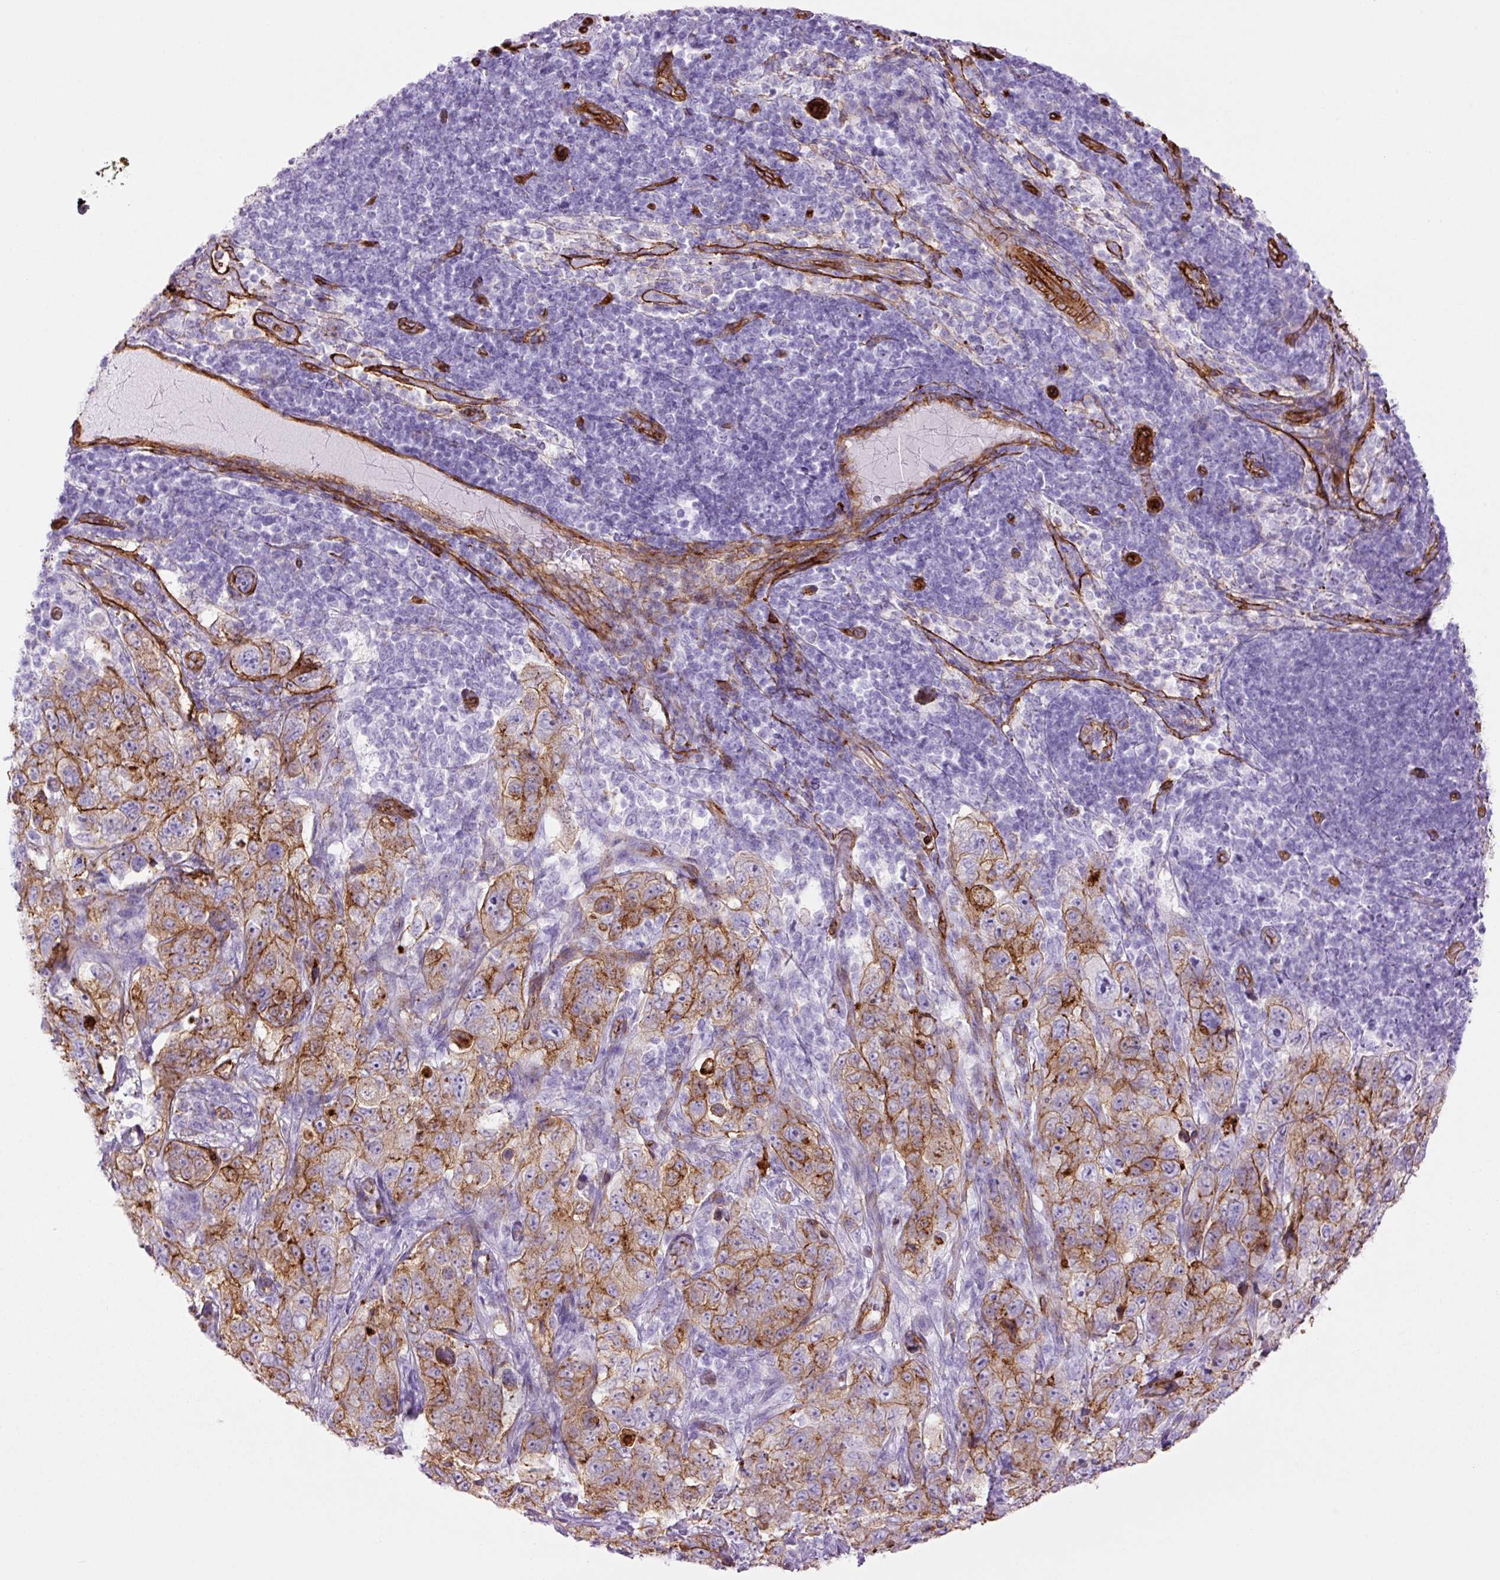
{"staining": {"intensity": "moderate", "quantity": "25%-75%", "location": "cytoplasmic/membranous"}, "tissue": "pancreatic cancer", "cell_type": "Tumor cells", "image_type": "cancer", "snomed": [{"axis": "morphology", "description": "Adenocarcinoma, NOS"}, {"axis": "topography", "description": "Pancreas"}], "caption": "Moderate cytoplasmic/membranous staining is appreciated in approximately 25%-75% of tumor cells in pancreatic adenocarcinoma. The protein is shown in brown color, while the nuclei are stained blue.", "gene": "CAV1", "patient": {"sex": "male", "age": 68}}